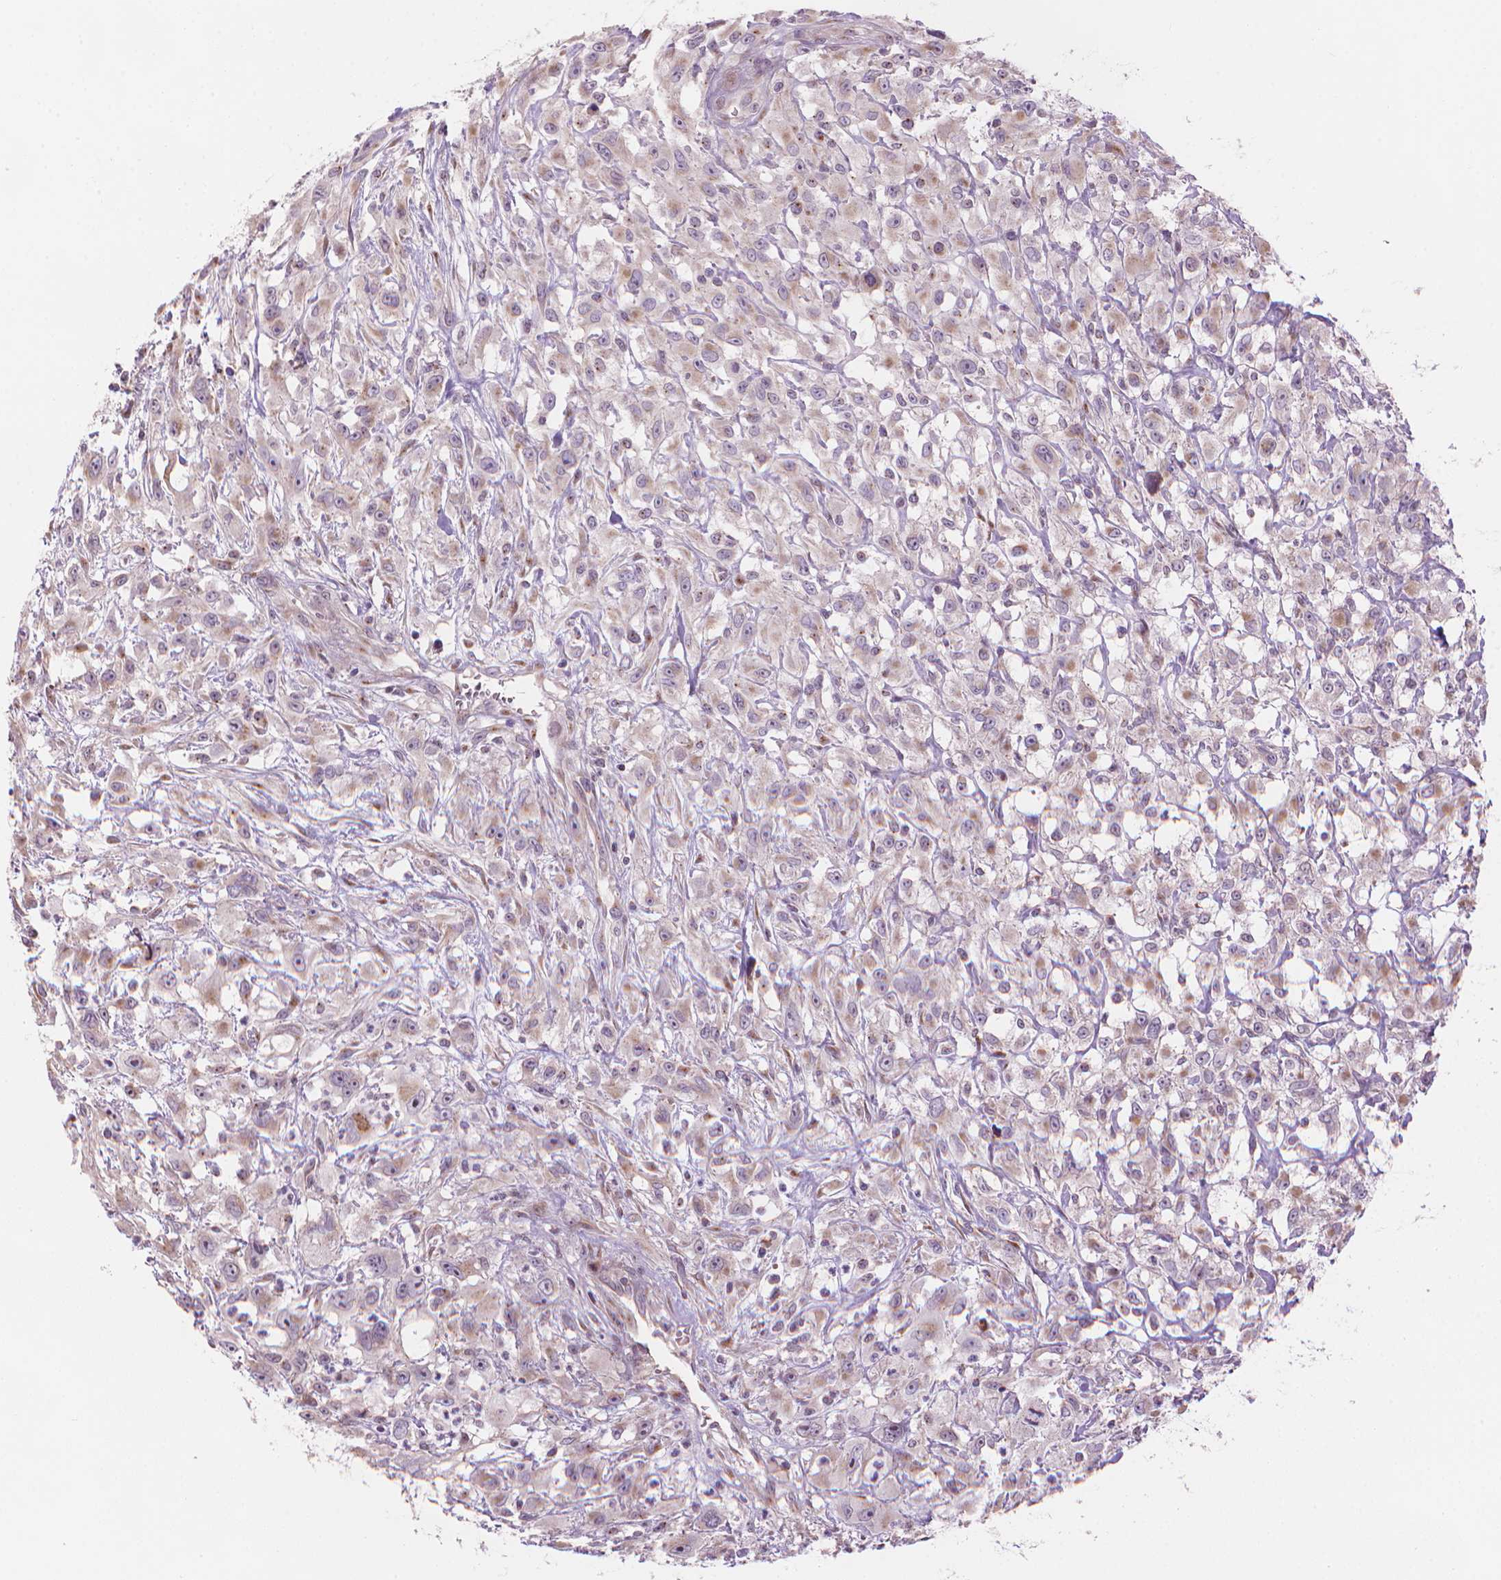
{"staining": {"intensity": "weak", "quantity": "25%-75%", "location": "cytoplasmic/membranous,nuclear"}, "tissue": "head and neck cancer", "cell_type": "Tumor cells", "image_type": "cancer", "snomed": [{"axis": "morphology", "description": "Squamous cell carcinoma, NOS"}, {"axis": "morphology", "description": "Squamous cell carcinoma, metastatic, NOS"}, {"axis": "topography", "description": "Oral tissue"}, {"axis": "topography", "description": "Head-Neck"}], "caption": "Immunohistochemistry (DAB) staining of human head and neck cancer (squamous cell carcinoma) displays weak cytoplasmic/membranous and nuclear protein positivity in approximately 25%-75% of tumor cells.", "gene": "IFFO1", "patient": {"sex": "female", "age": 85}}